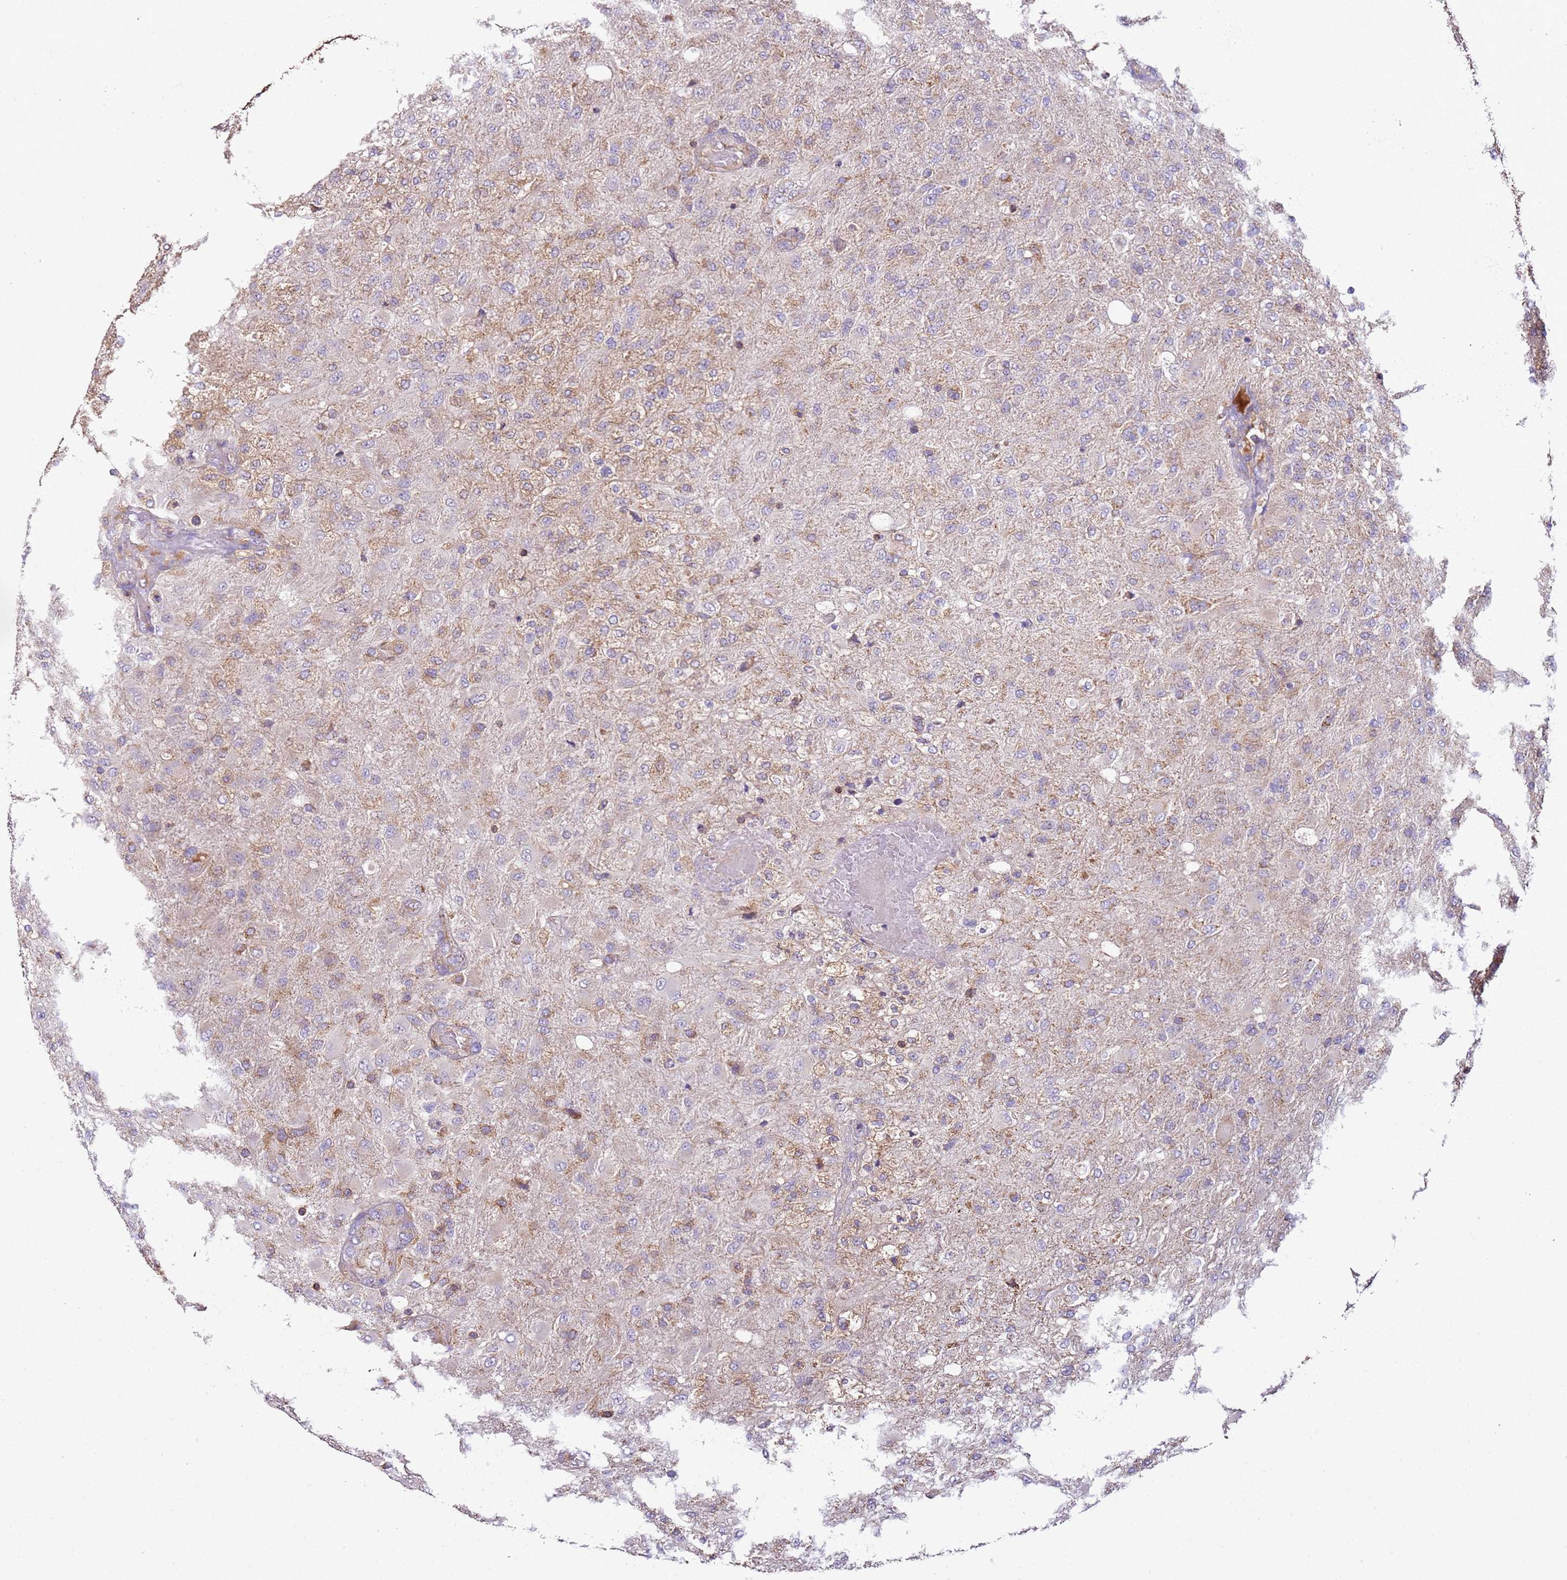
{"staining": {"intensity": "weak", "quantity": "<25%", "location": "cytoplasmic/membranous"}, "tissue": "glioma", "cell_type": "Tumor cells", "image_type": "cancer", "snomed": [{"axis": "morphology", "description": "Glioma, malignant, Low grade"}, {"axis": "topography", "description": "Brain"}], "caption": "The photomicrograph shows no significant staining in tumor cells of glioma.", "gene": "RMND5A", "patient": {"sex": "male", "age": 65}}